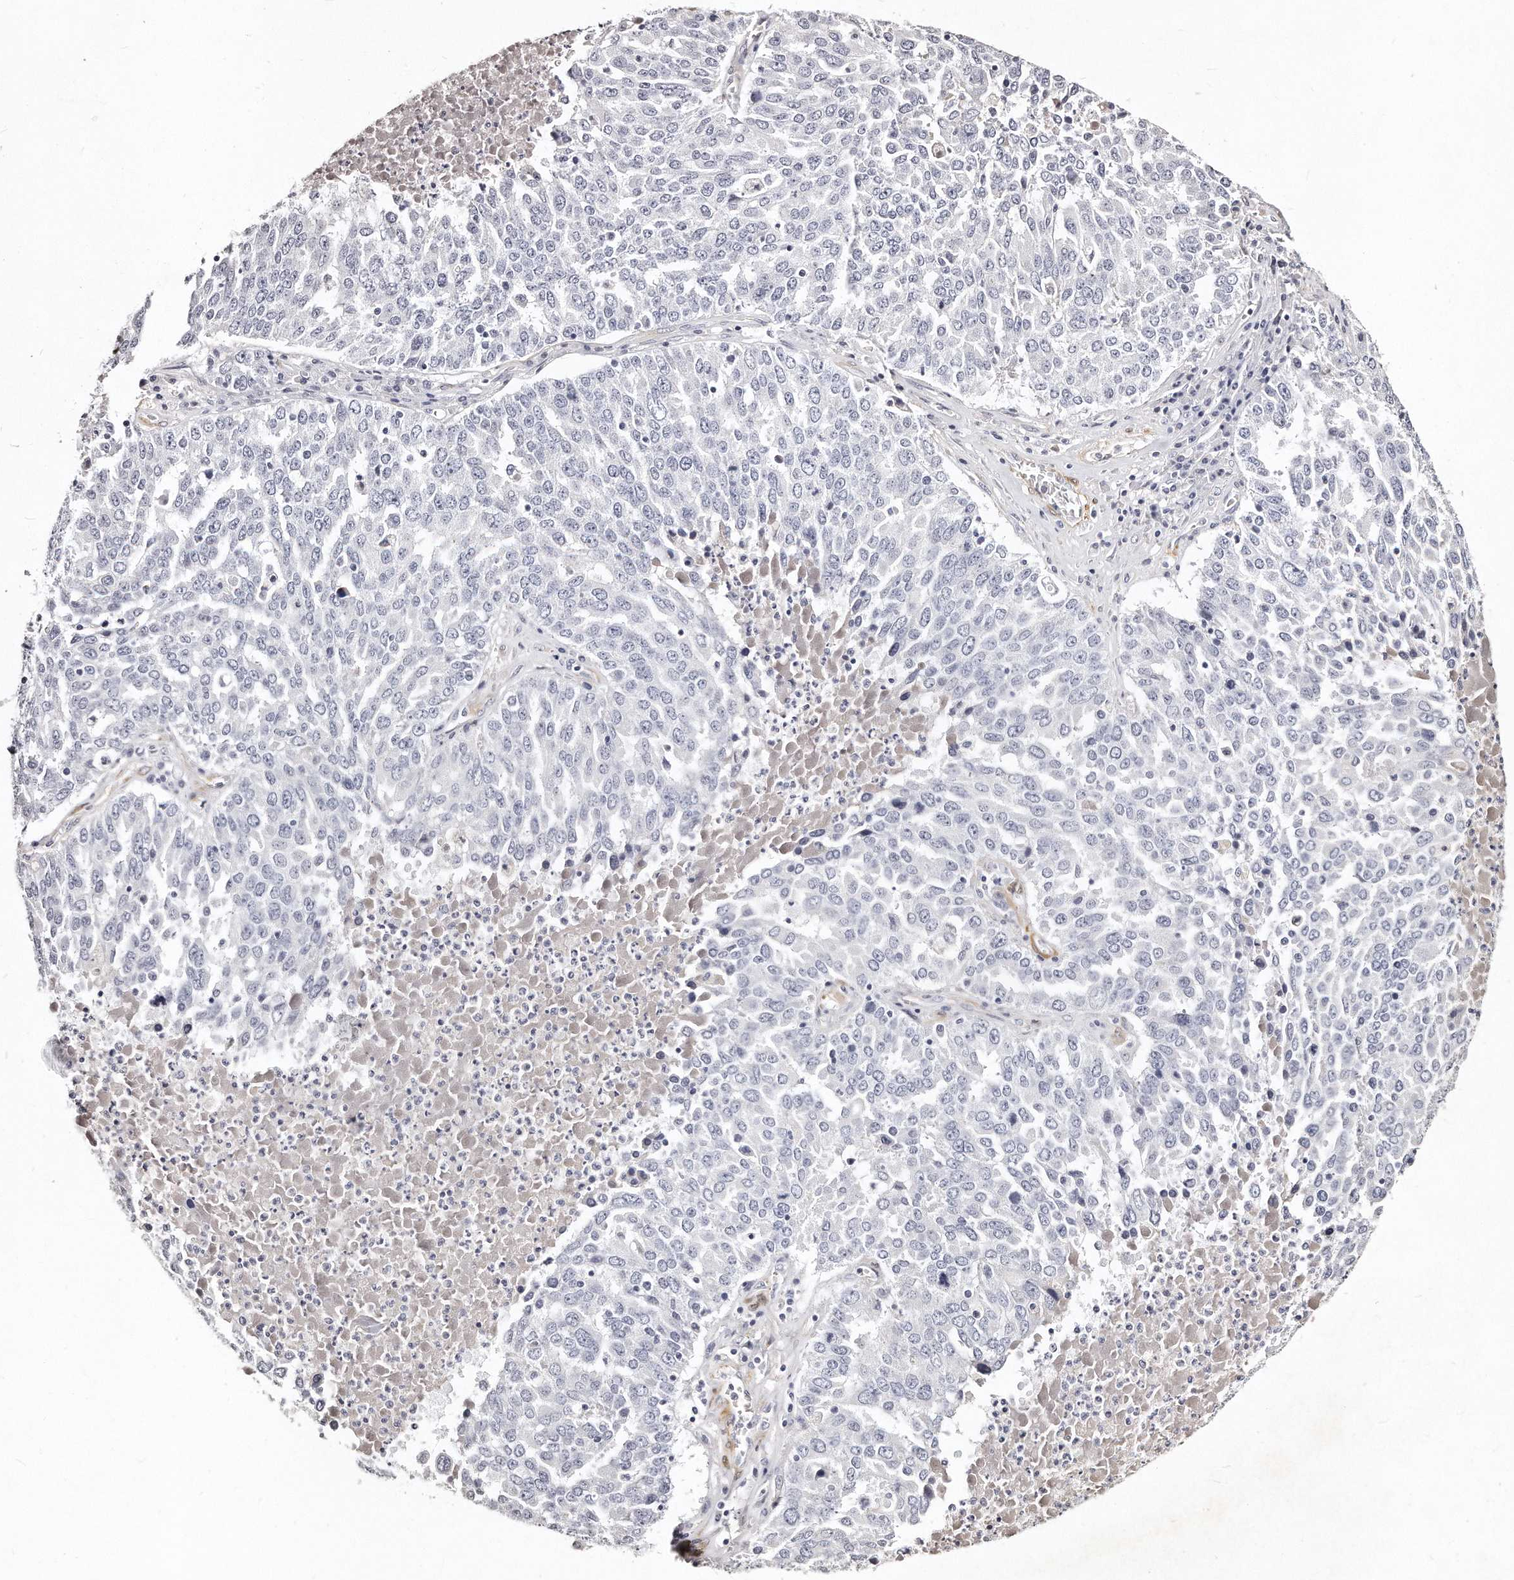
{"staining": {"intensity": "negative", "quantity": "none", "location": "none"}, "tissue": "ovarian cancer", "cell_type": "Tumor cells", "image_type": "cancer", "snomed": [{"axis": "morphology", "description": "Carcinoma, endometroid"}, {"axis": "topography", "description": "Ovary"}], "caption": "Immunohistochemical staining of endometroid carcinoma (ovarian) shows no significant staining in tumor cells.", "gene": "LMOD1", "patient": {"sex": "female", "age": 62}}